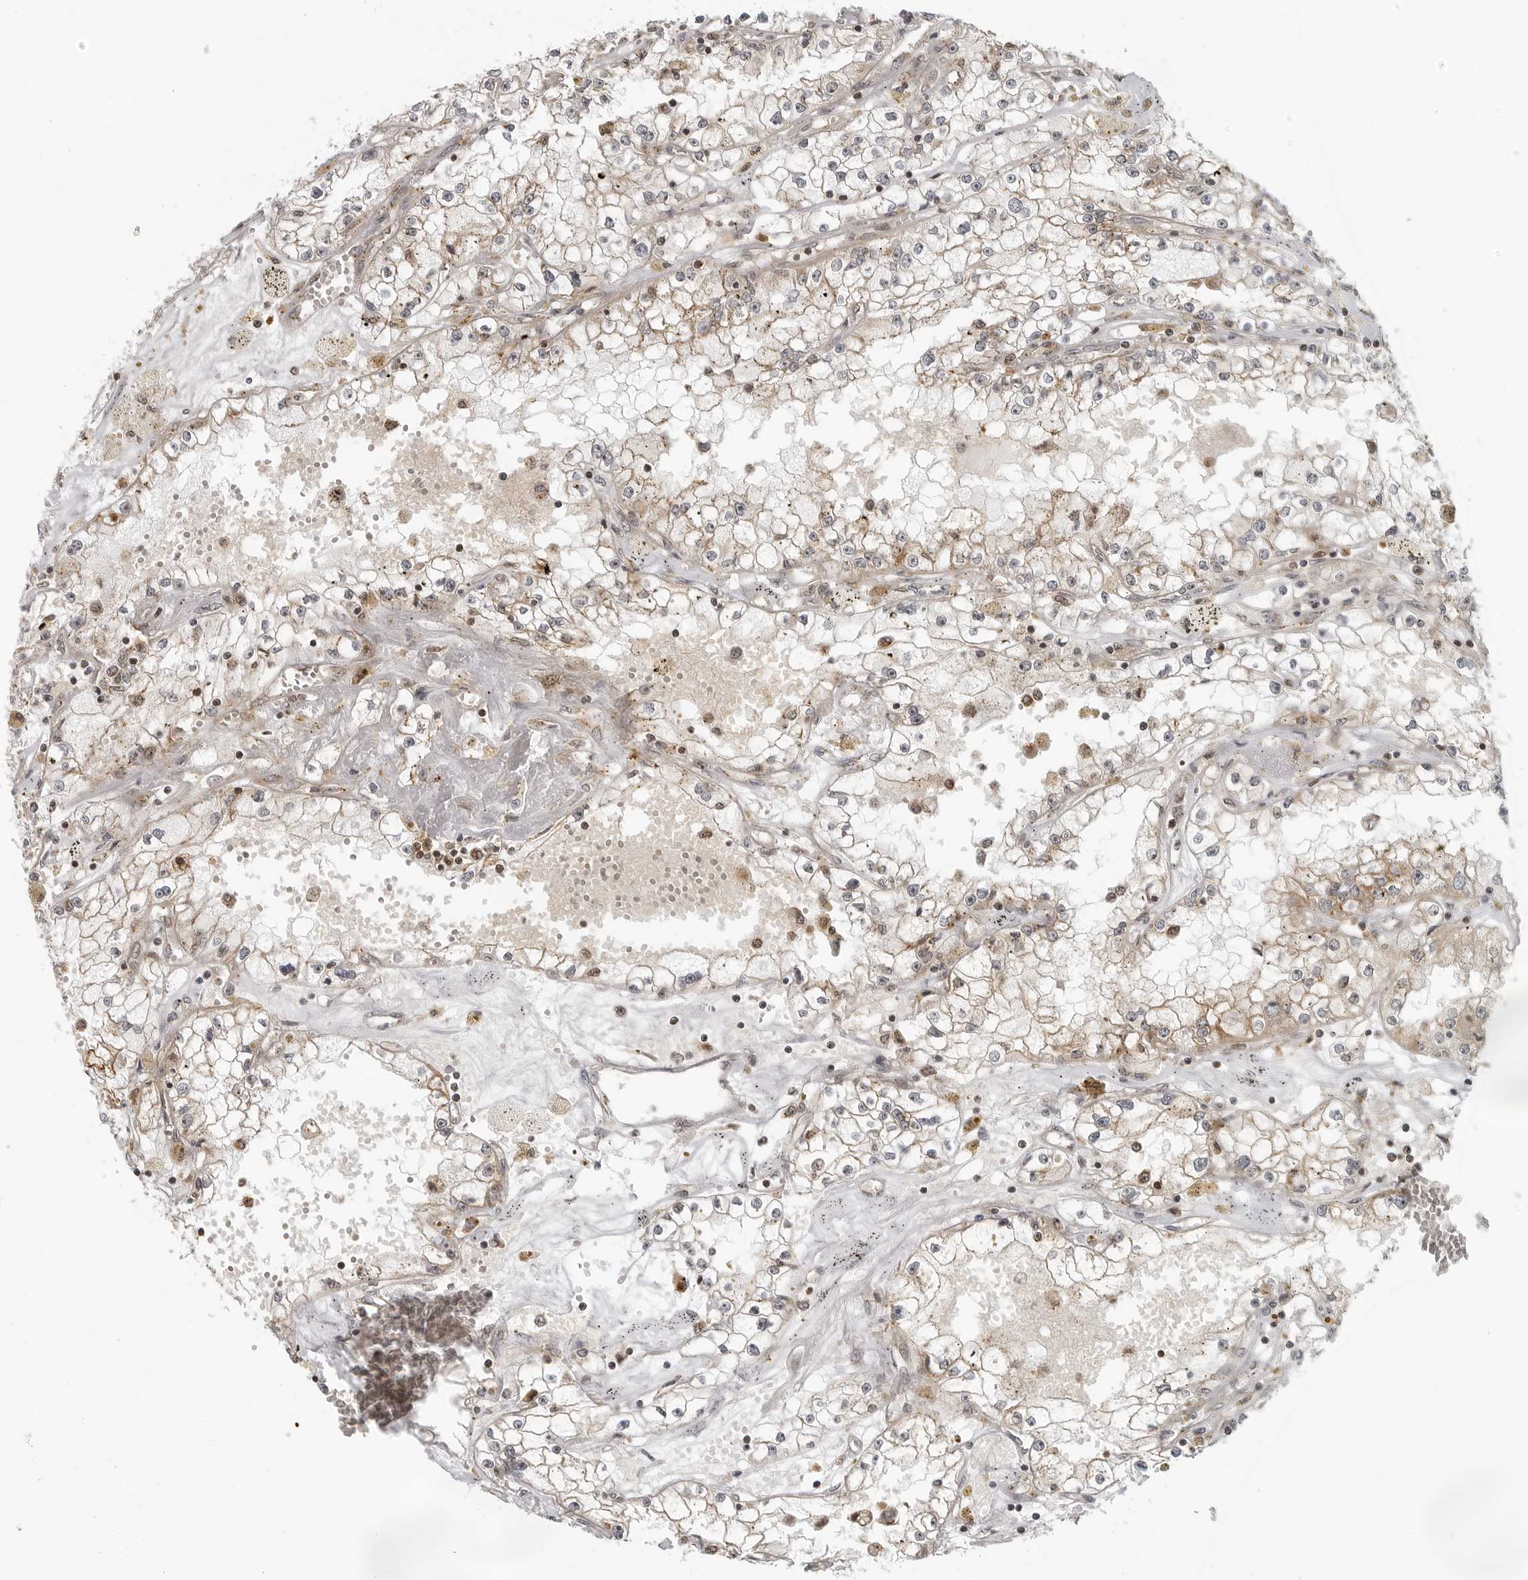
{"staining": {"intensity": "weak", "quantity": "<25%", "location": "cytoplasmic/membranous"}, "tissue": "renal cancer", "cell_type": "Tumor cells", "image_type": "cancer", "snomed": [{"axis": "morphology", "description": "Adenocarcinoma, NOS"}, {"axis": "topography", "description": "Kidney"}], "caption": "Immunohistochemistry (IHC) photomicrograph of neoplastic tissue: renal cancer stained with DAB (3,3'-diaminobenzidine) shows no significant protein staining in tumor cells. (DAB immunohistochemistry (IHC), high magnification).", "gene": "COPA", "patient": {"sex": "male", "age": 56}}